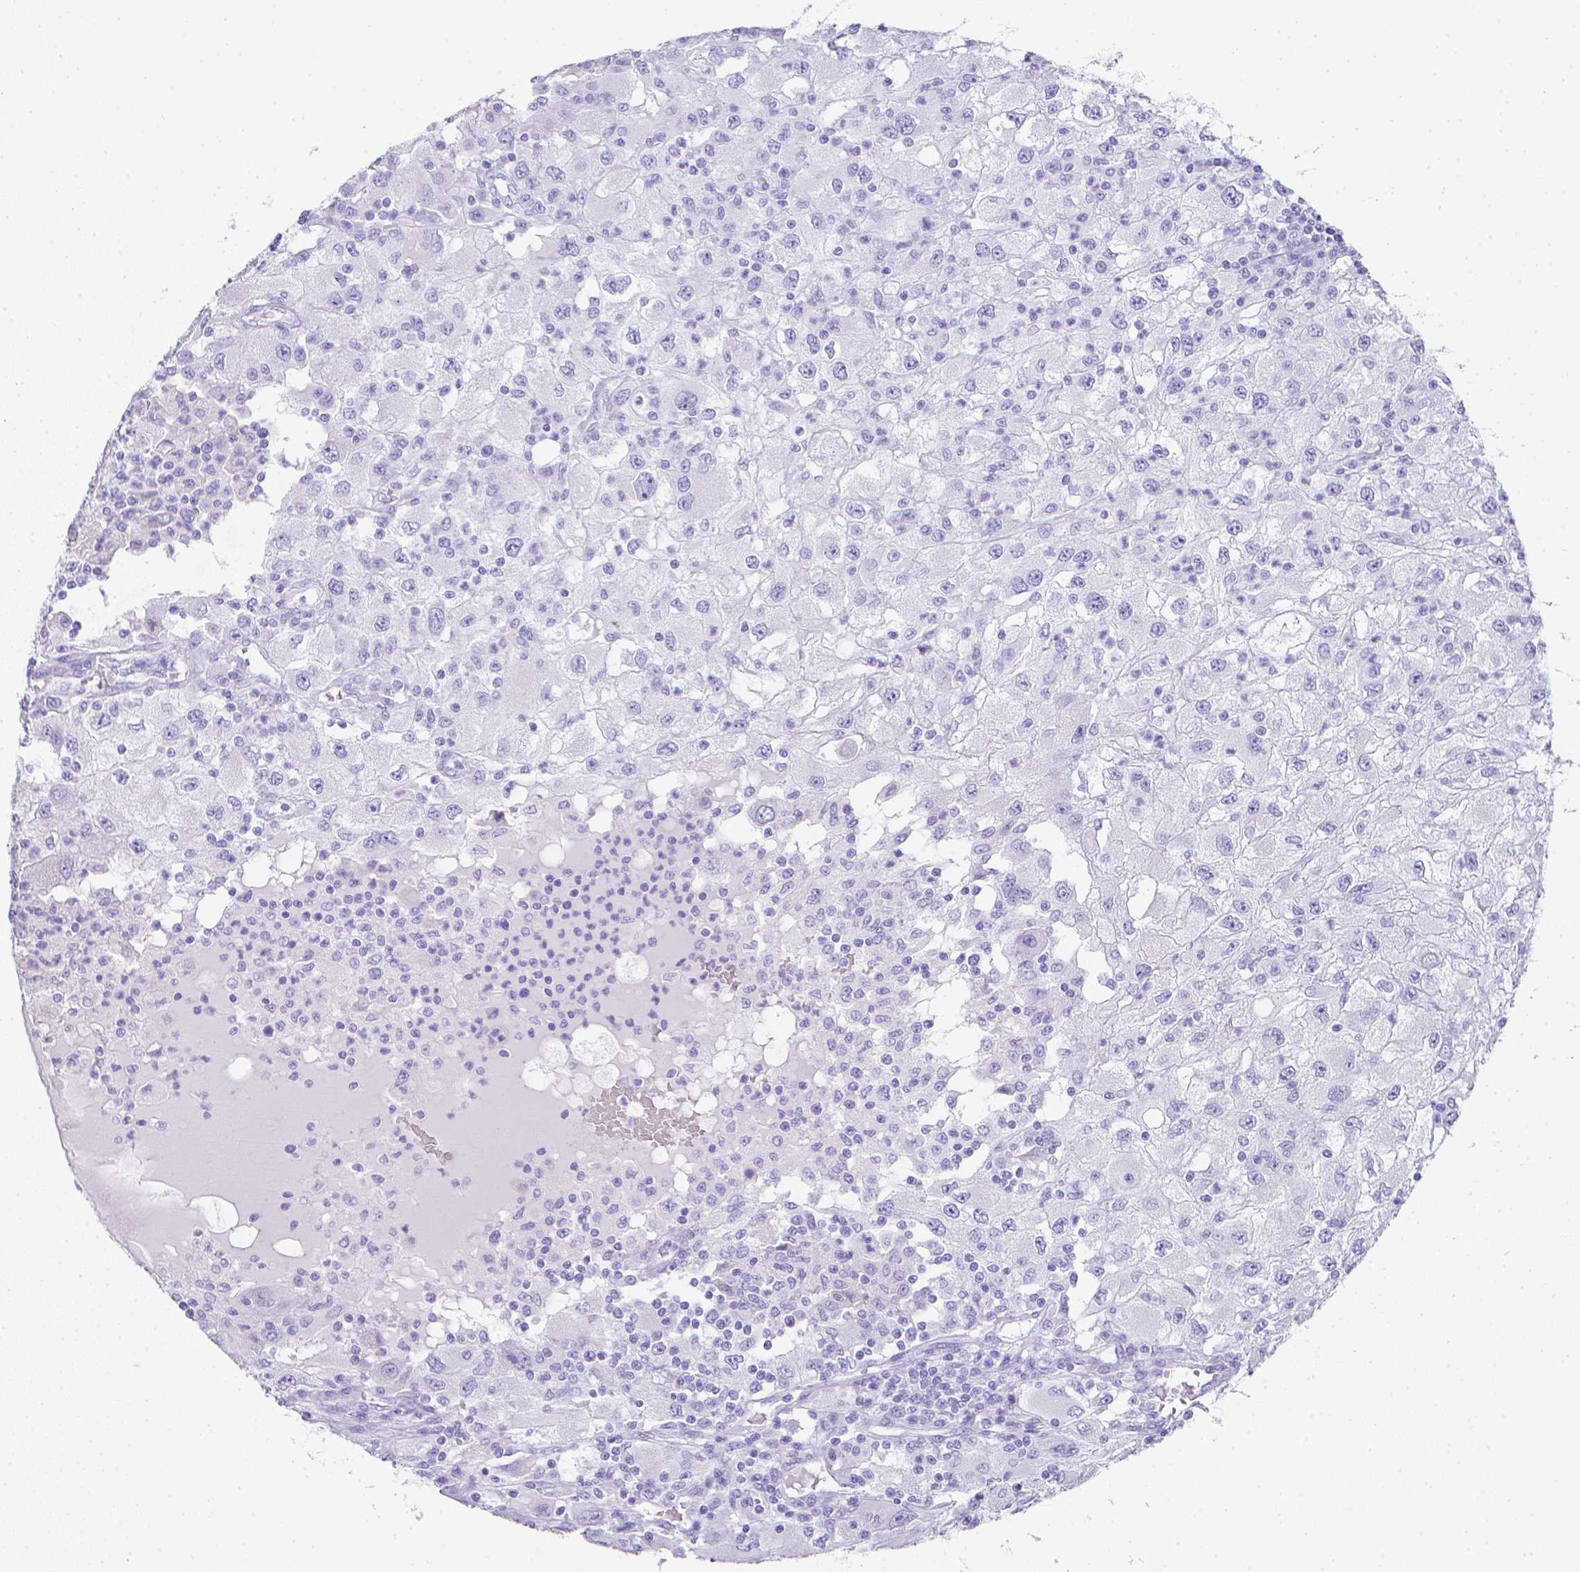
{"staining": {"intensity": "negative", "quantity": "none", "location": "none"}, "tissue": "renal cancer", "cell_type": "Tumor cells", "image_type": "cancer", "snomed": [{"axis": "morphology", "description": "Adenocarcinoma, NOS"}, {"axis": "topography", "description": "Kidney"}], "caption": "A high-resolution histopathology image shows immunohistochemistry staining of renal cancer (adenocarcinoma), which exhibits no significant positivity in tumor cells. Nuclei are stained in blue.", "gene": "LGALS4", "patient": {"sex": "female", "age": 67}}